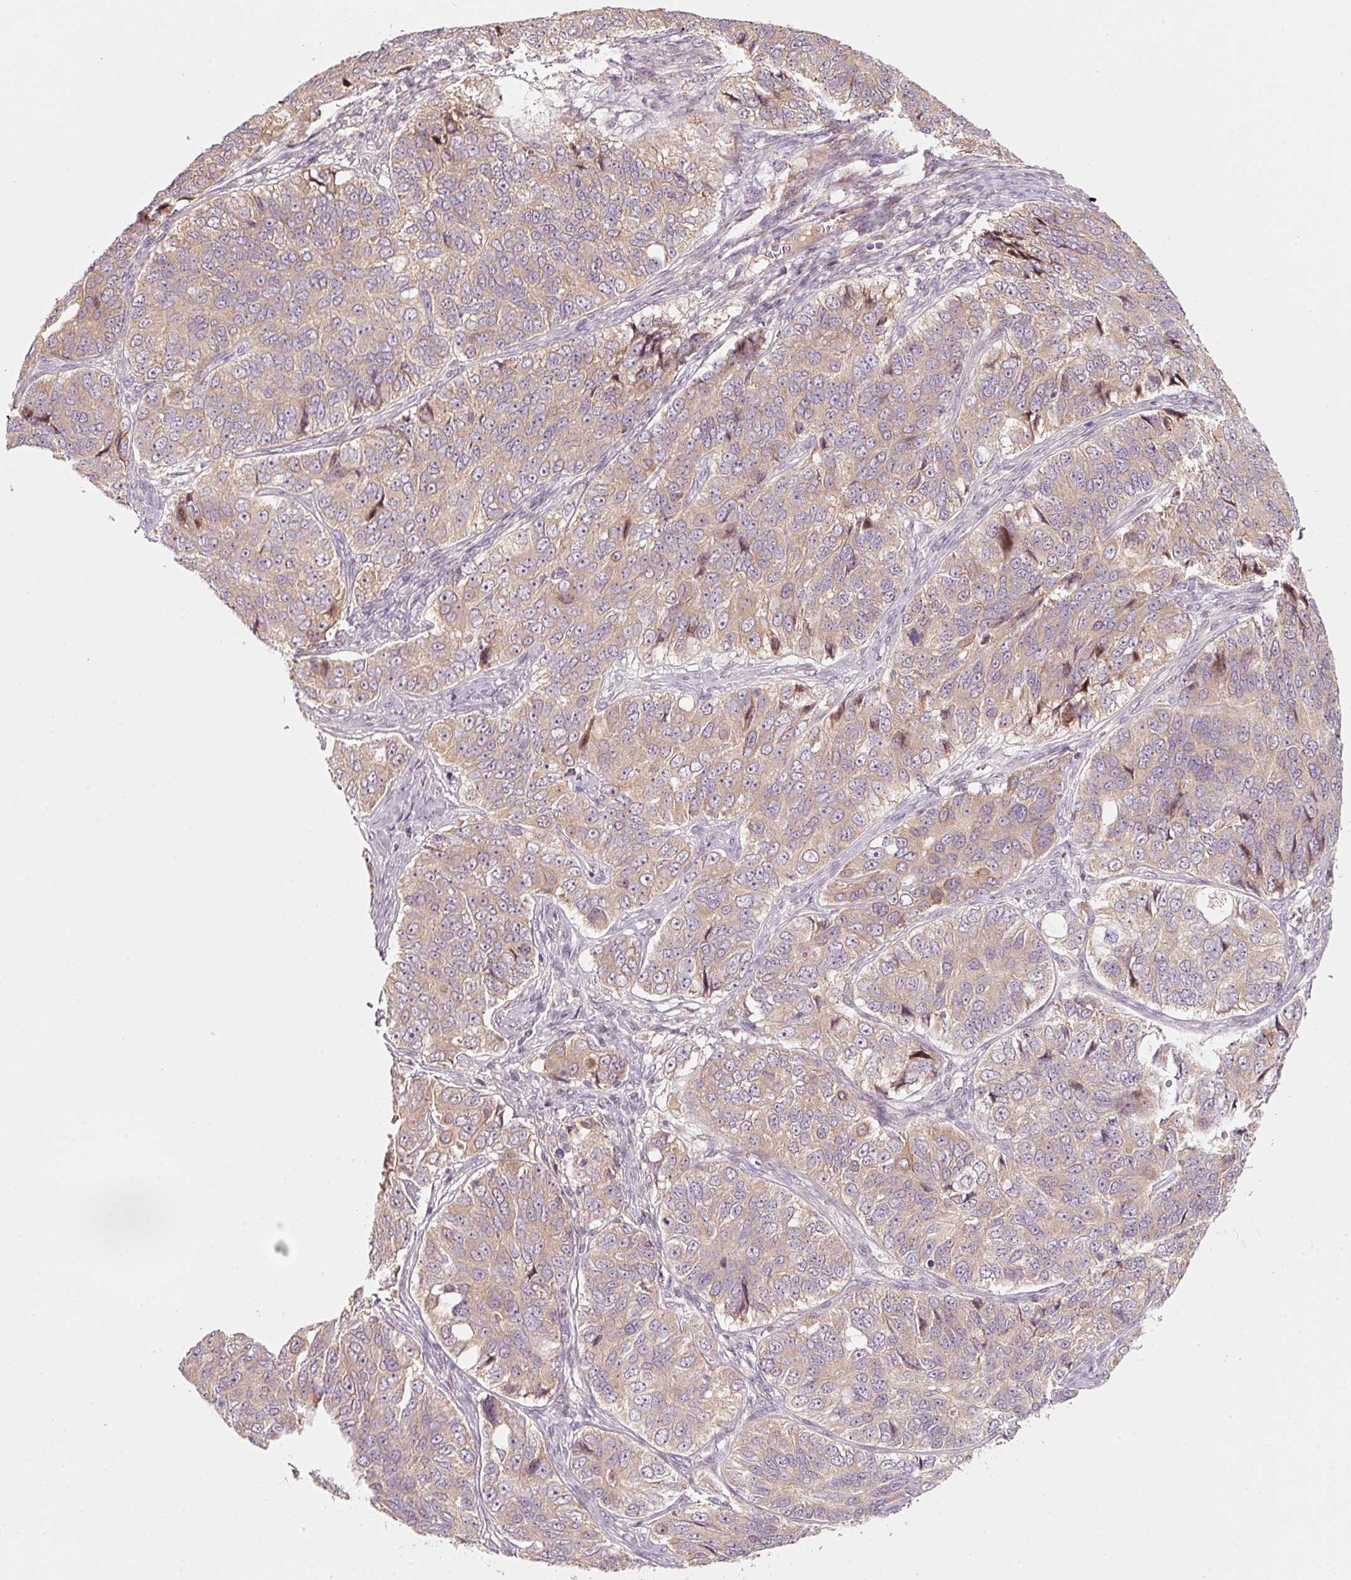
{"staining": {"intensity": "weak", "quantity": "25%-75%", "location": "cytoplasmic/membranous"}, "tissue": "ovarian cancer", "cell_type": "Tumor cells", "image_type": "cancer", "snomed": [{"axis": "morphology", "description": "Carcinoma, endometroid"}, {"axis": "topography", "description": "Ovary"}], "caption": "DAB immunohistochemical staining of human ovarian endometroid carcinoma shows weak cytoplasmic/membranous protein positivity in about 25%-75% of tumor cells.", "gene": "MAP10", "patient": {"sex": "female", "age": 51}}